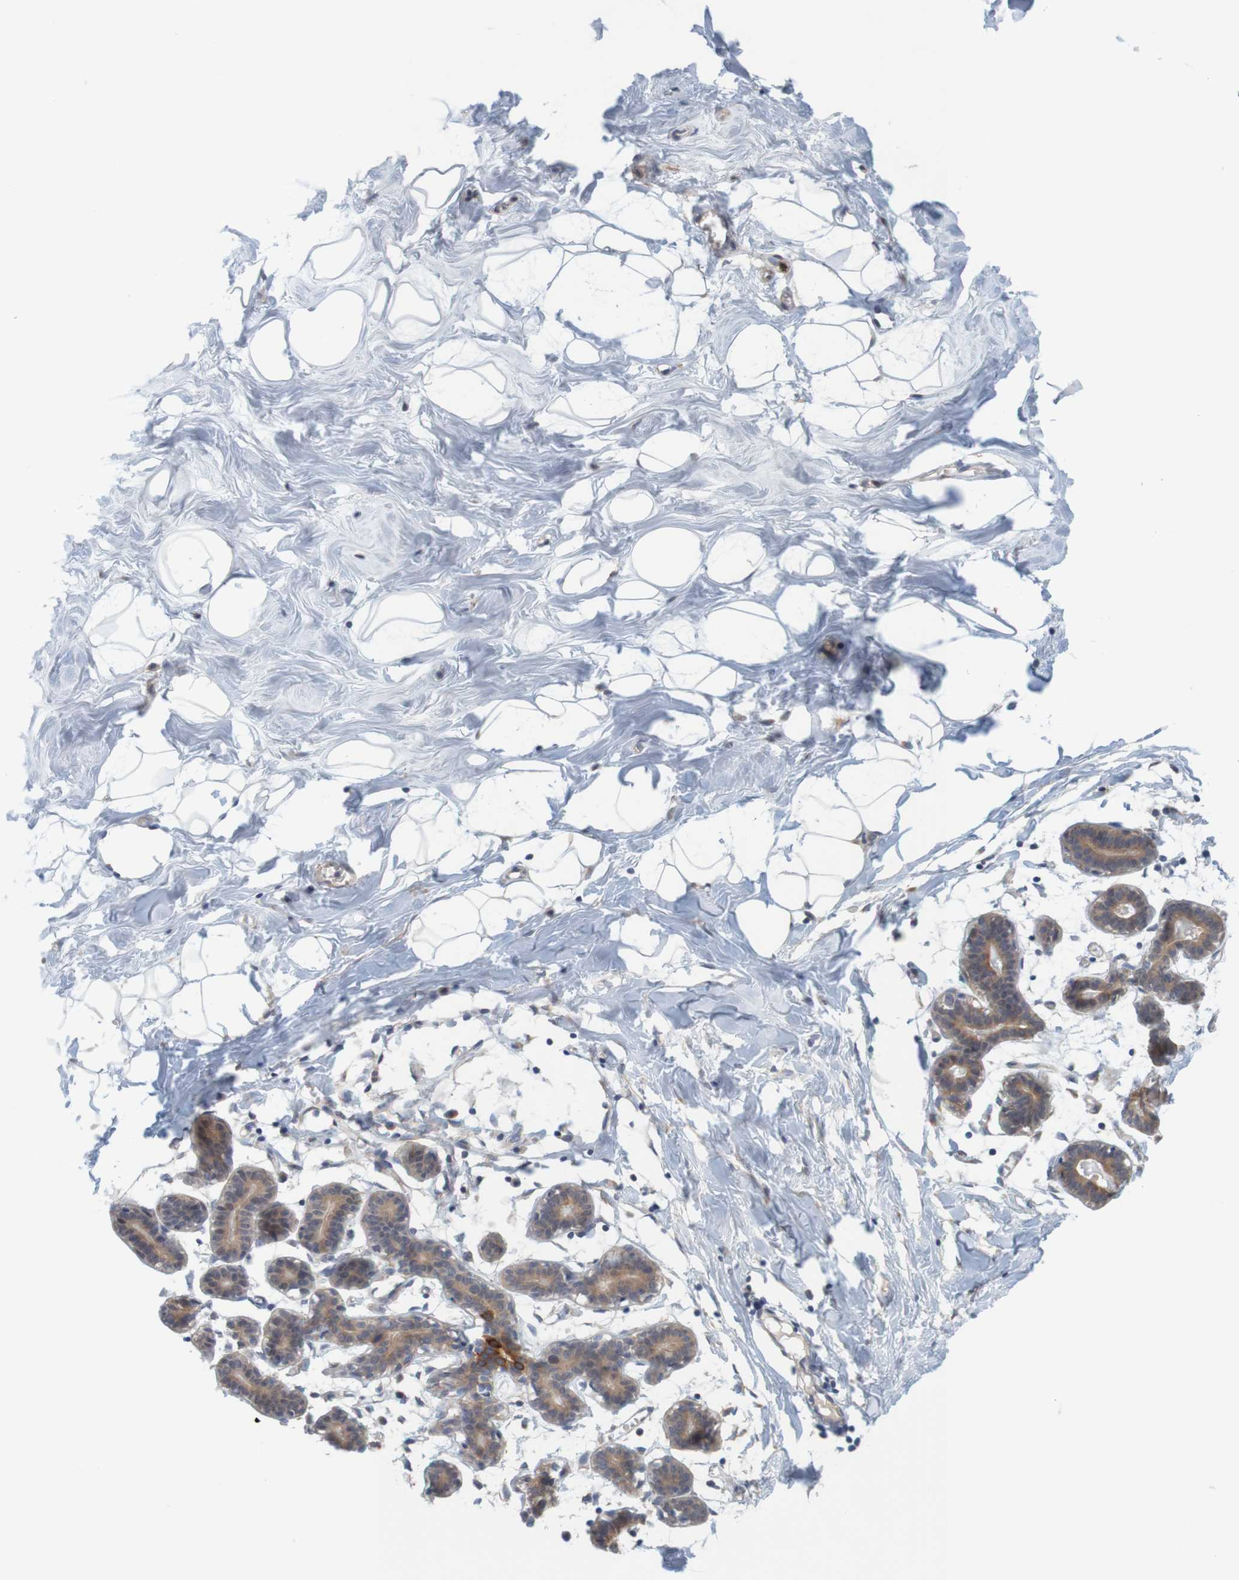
{"staining": {"intensity": "negative", "quantity": "none", "location": "none"}, "tissue": "breast", "cell_type": "Adipocytes", "image_type": "normal", "snomed": [{"axis": "morphology", "description": "Normal tissue, NOS"}, {"axis": "topography", "description": "Breast"}], "caption": "An immunohistochemistry (IHC) micrograph of normal breast is shown. There is no staining in adipocytes of breast. Nuclei are stained in blue.", "gene": "KRT23", "patient": {"sex": "female", "age": 27}}